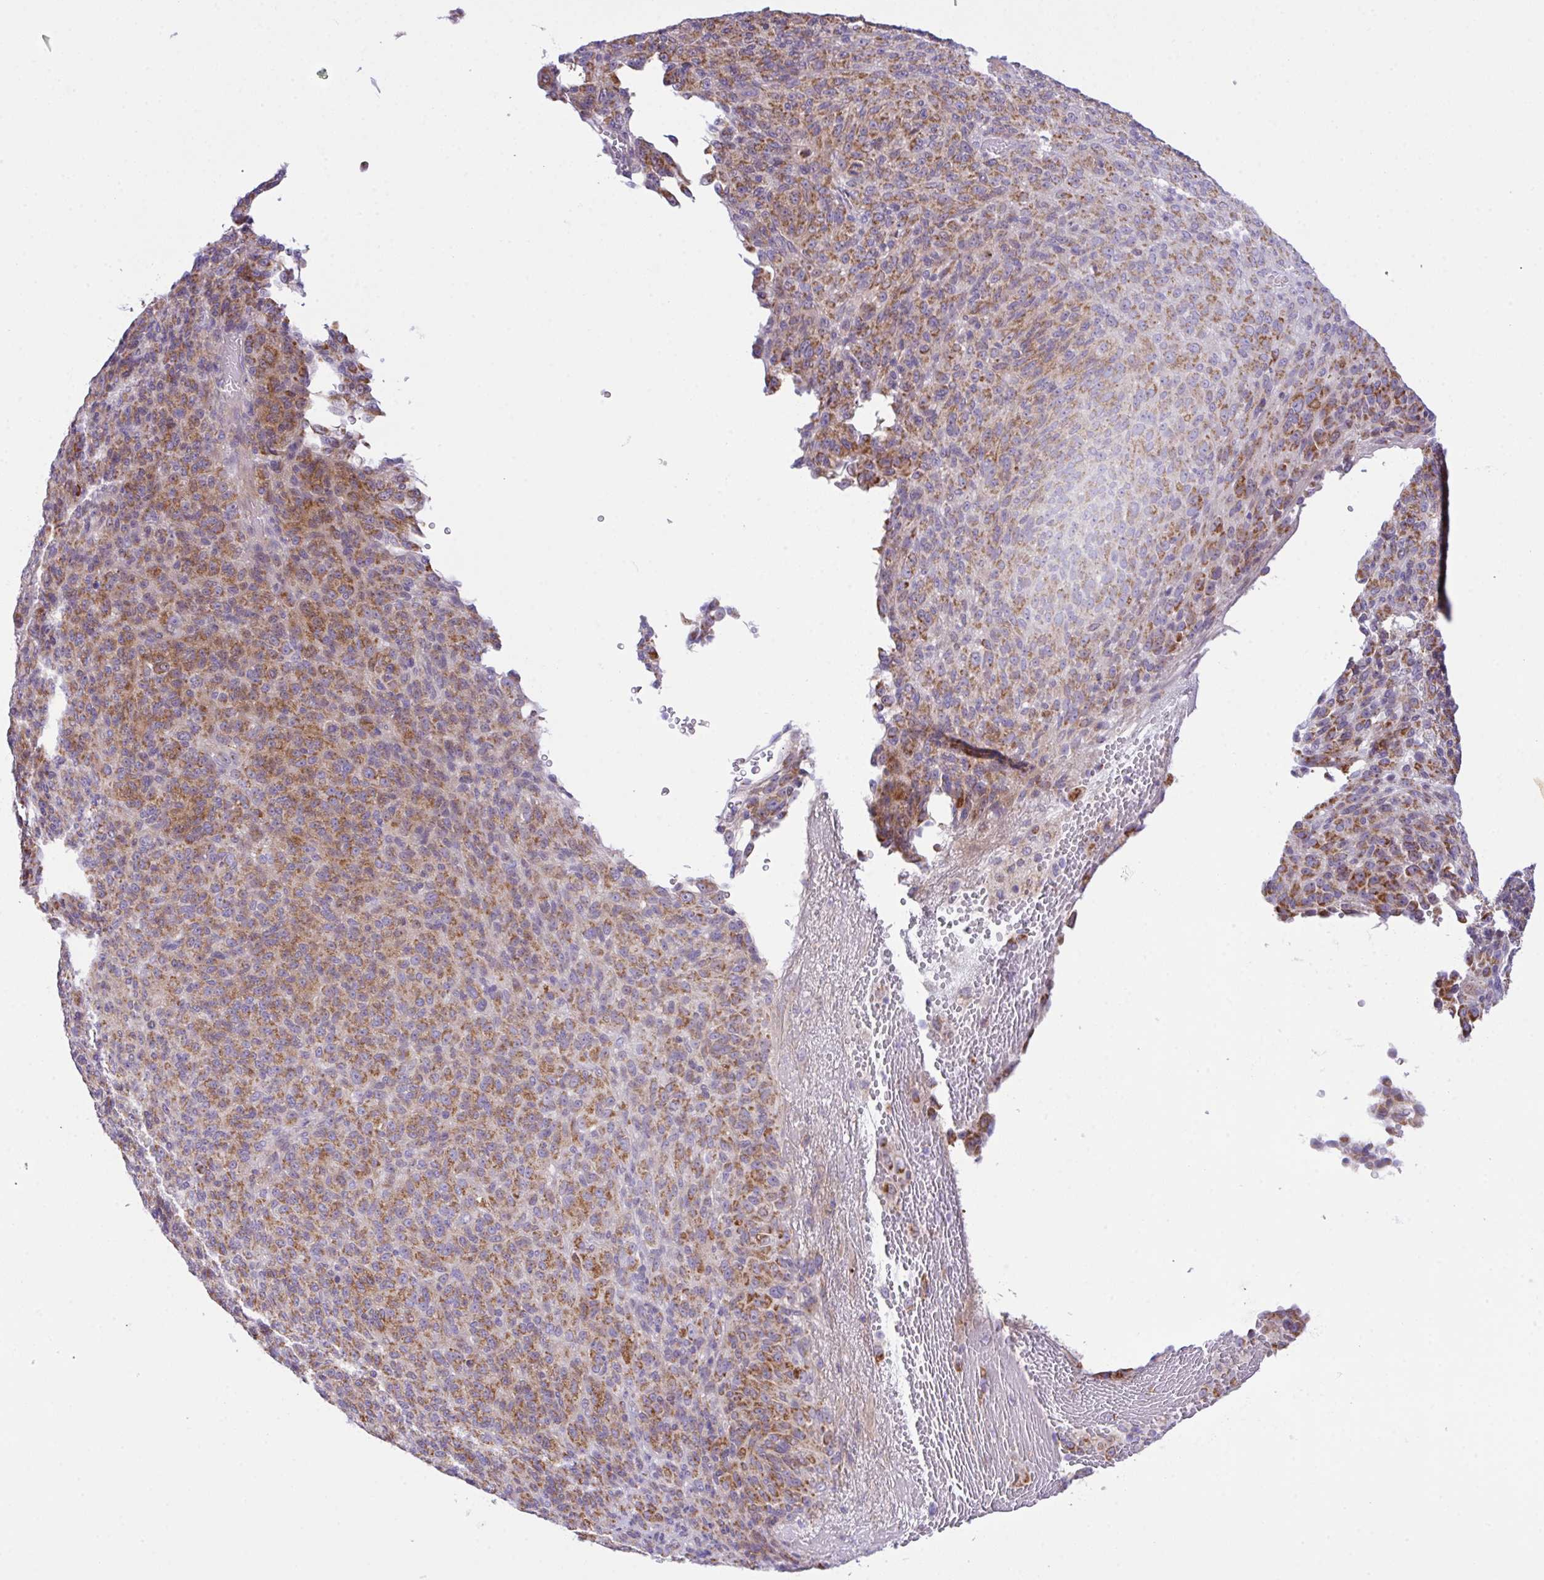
{"staining": {"intensity": "moderate", "quantity": ">75%", "location": "cytoplasmic/membranous"}, "tissue": "melanoma", "cell_type": "Tumor cells", "image_type": "cancer", "snomed": [{"axis": "morphology", "description": "Malignant melanoma, Metastatic site"}, {"axis": "topography", "description": "Brain"}], "caption": "Malignant melanoma (metastatic site) tissue shows moderate cytoplasmic/membranous positivity in about >75% of tumor cells", "gene": "CHDH", "patient": {"sex": "female", "age": 56}}